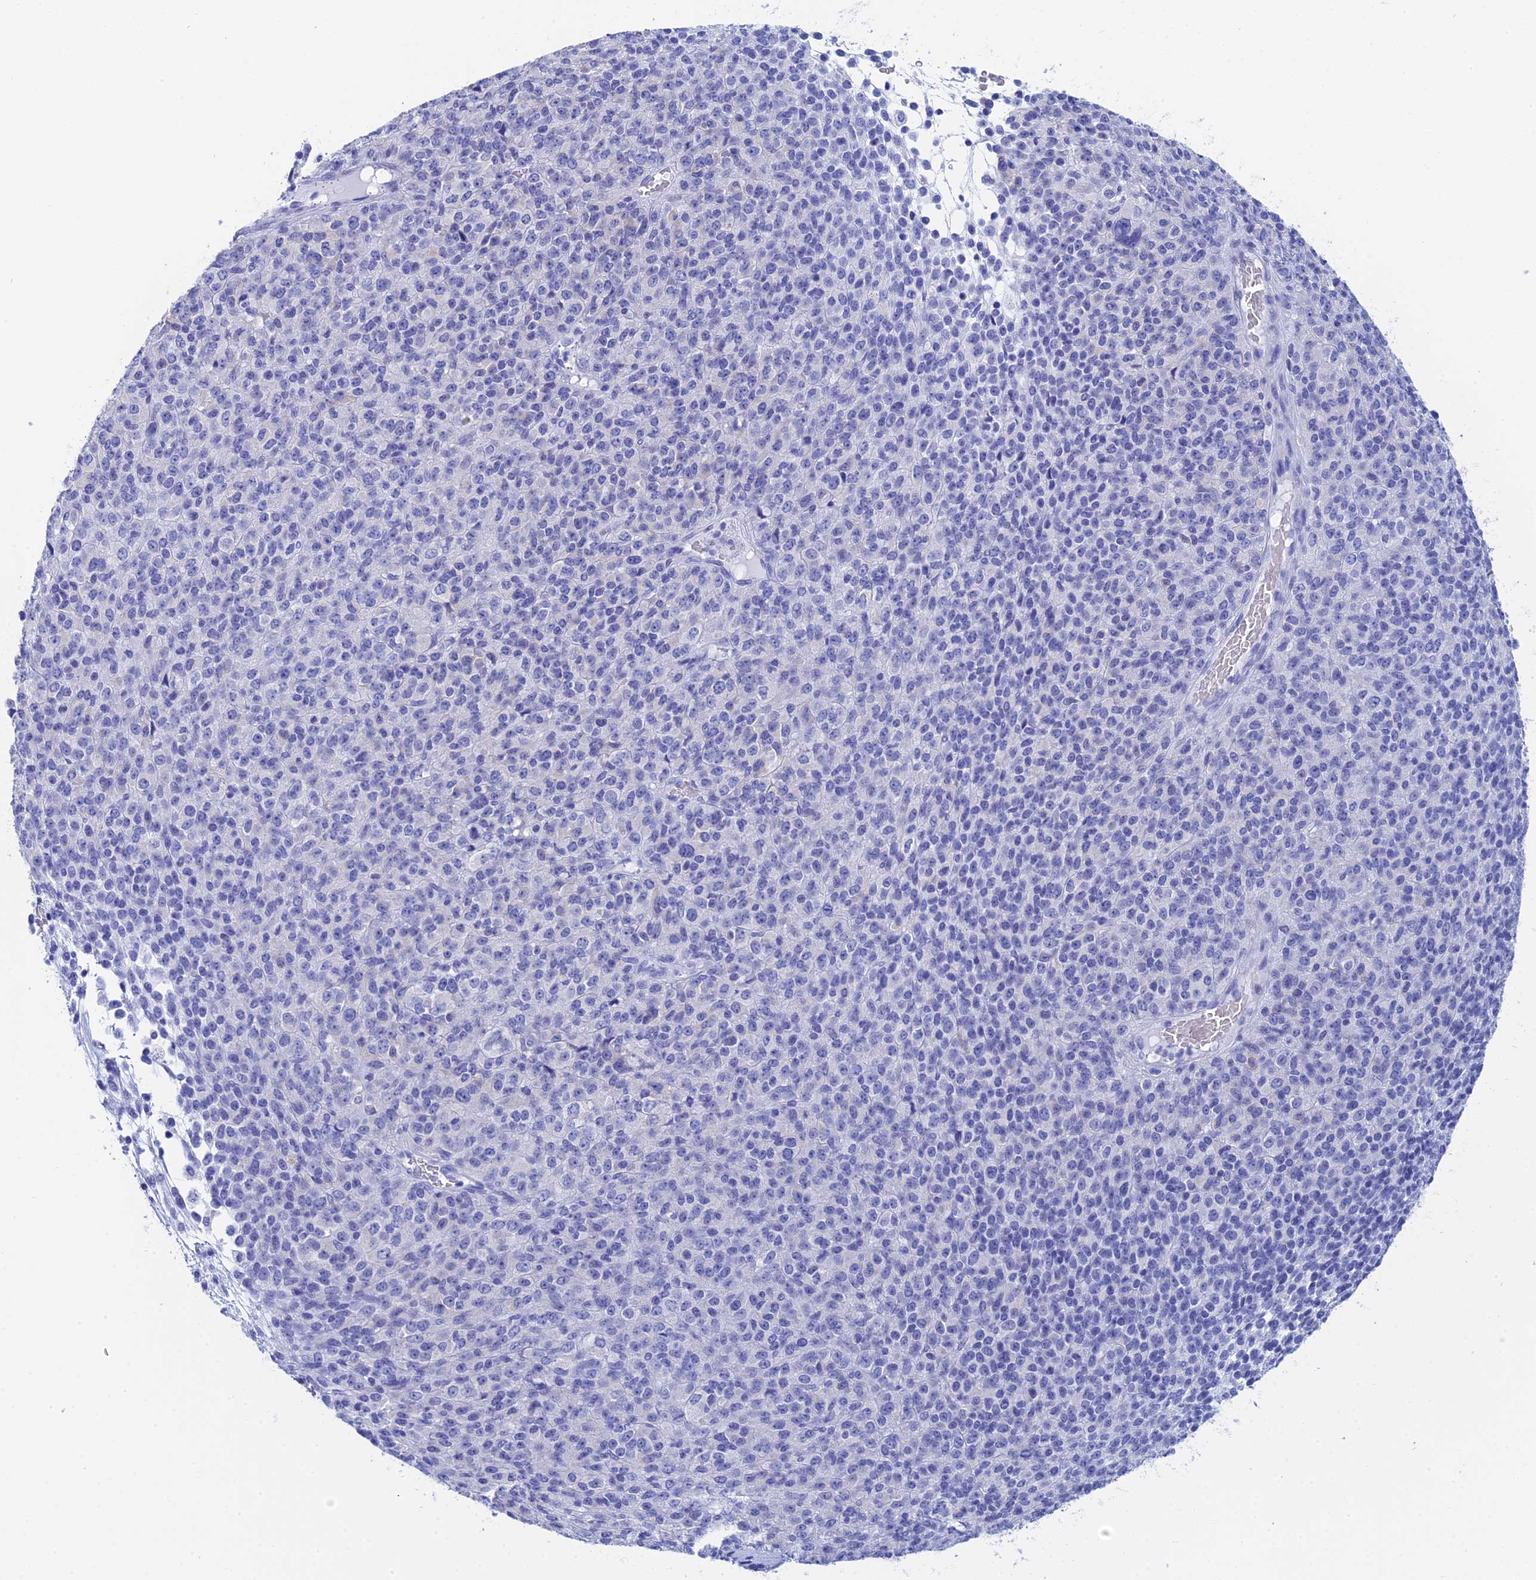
{"staining": {"intensity": "negative", "quantity": "none", "location": "none"}, "tissue": "melanoma", "cell_type": "Tumor cells", "image_type": "cancer", "snomed": [{"axis": "morphology", "description": "Malignant melanoma, Metastatic site"}, {"axis": "topography", "description": "Brain"}], "caption": "Tumor cells are negative for protein expression in human malignant melanoma (metastatic site). (Stains: DAB immunohistochemistry (IHC) with hematoxylin counter stain, Microscopy: brightfield microscopy at high magnification).", "gene": "TEX101", "patient": {"sex": "female", "age": 56}}